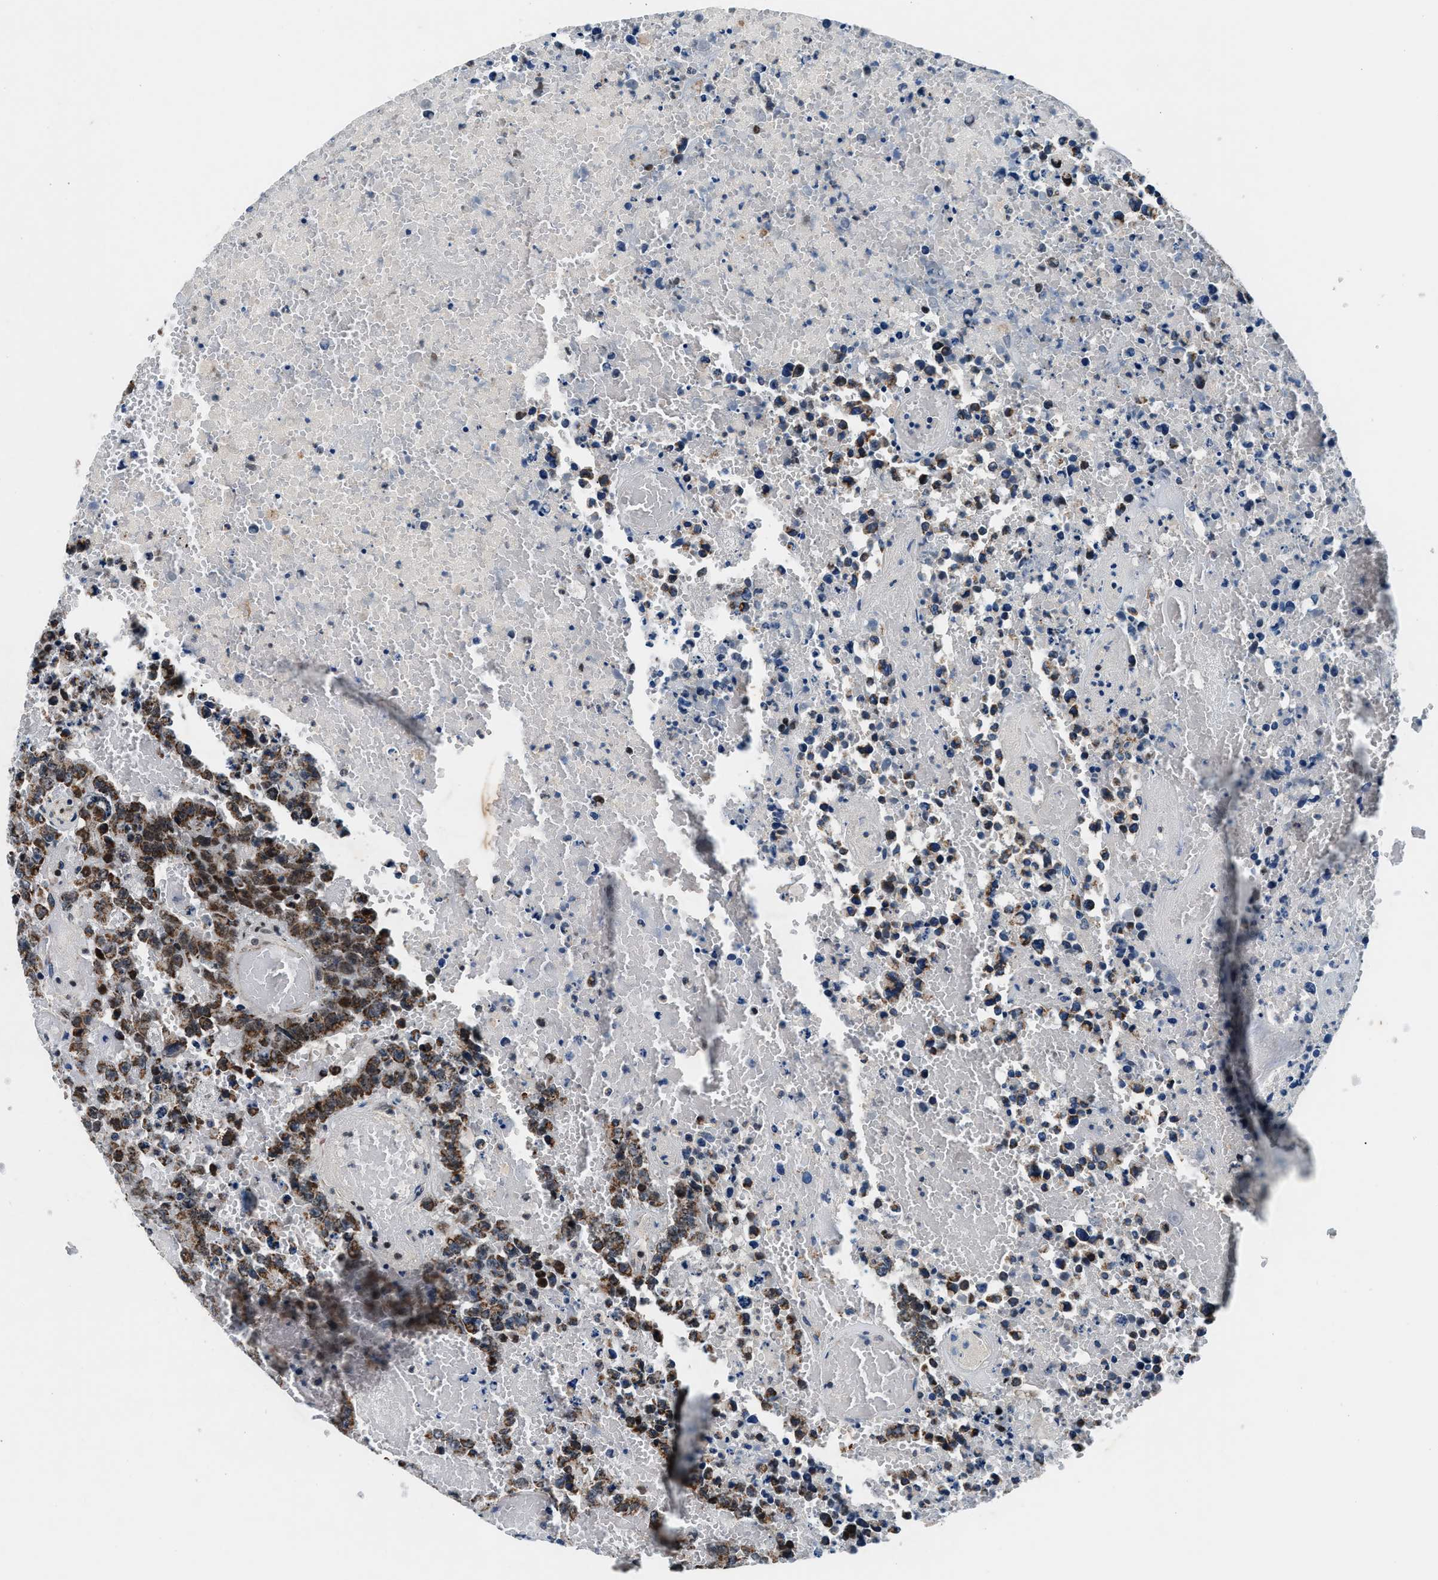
{"staining": {"intensity": "moderate", "quantity": ">75%", "location": "cytoplasmic/membranous"}, "tissue": "testis cancer", "cell_type": "Tumor cells", "image_type": "cancer", "snomed": [{"axis": "morphology", "description": "Carcinoma, Embryonal, NOS"}, {"axis": "topography", "description": "Testis"}], "caption": "Human testis cancer stained with a protein marker demonstrates moderate staining in tumor cells.", "gene": "PRRC2B", "patient": {"sex": "male", "age": 25}}